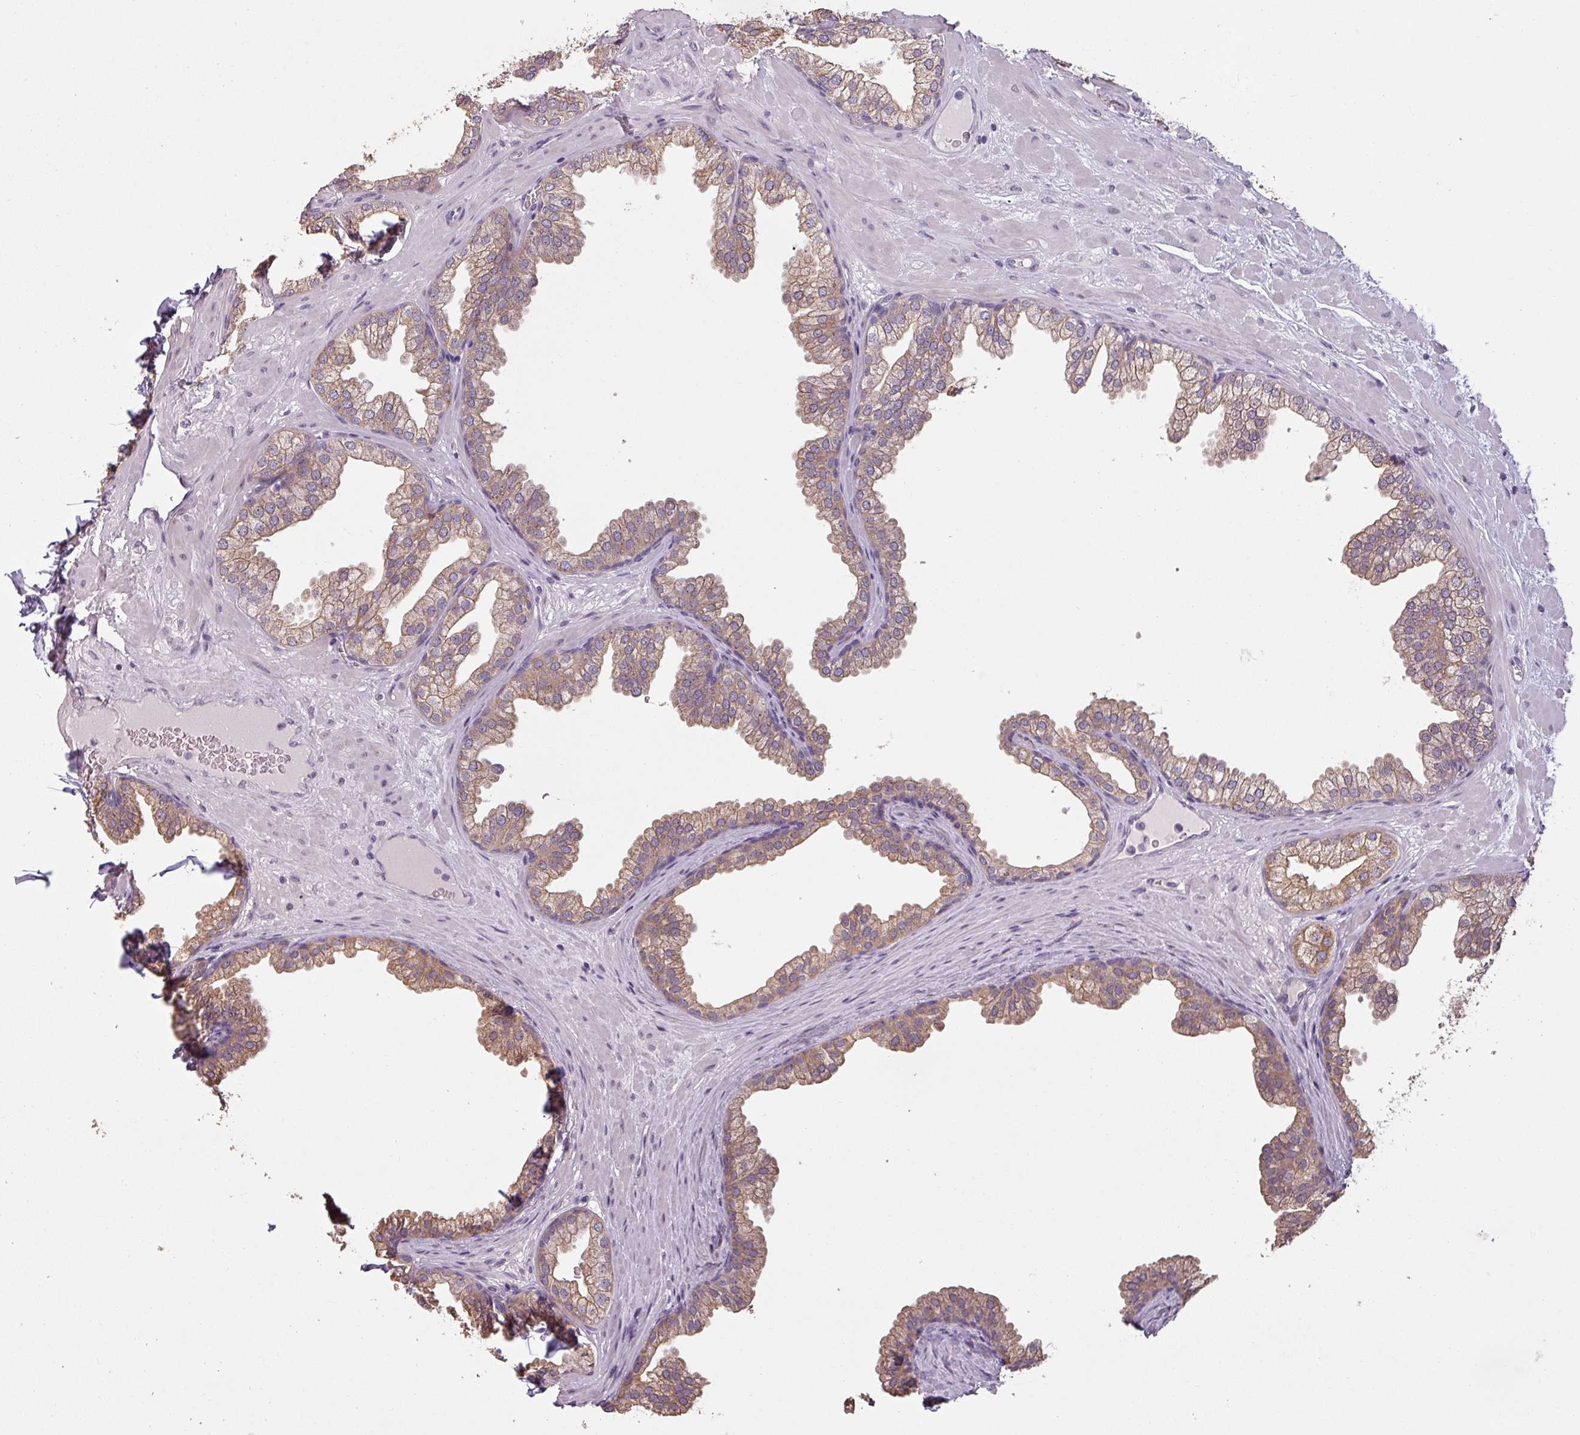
{"staining": {"intensity": "weak", "quantity": "25%-75%", "location": "cytoplasmic/membranous"}, "tissue": "prostate", "cell_type": "Glandular cells", "image_type": "normal", "snomed": [{"axis": "morphology", "description": "Normal tissue, NOS"}, {"axis": "topography", "description": "Prostate"}], "caption": "IHC staining of normal prostate, which exhibits low levels of weak cytoplasmic/membranous staining in approximately 25%-75% of glandular cells indicating weak cytoplasmic/membranous protein expression. The staining was performed using DAB (brown) for protein detection and nuclei were counterstained in hematoxylin (blue).", "gene": "LYPLA1", "patient": {"sex": "male", "age": 37}}